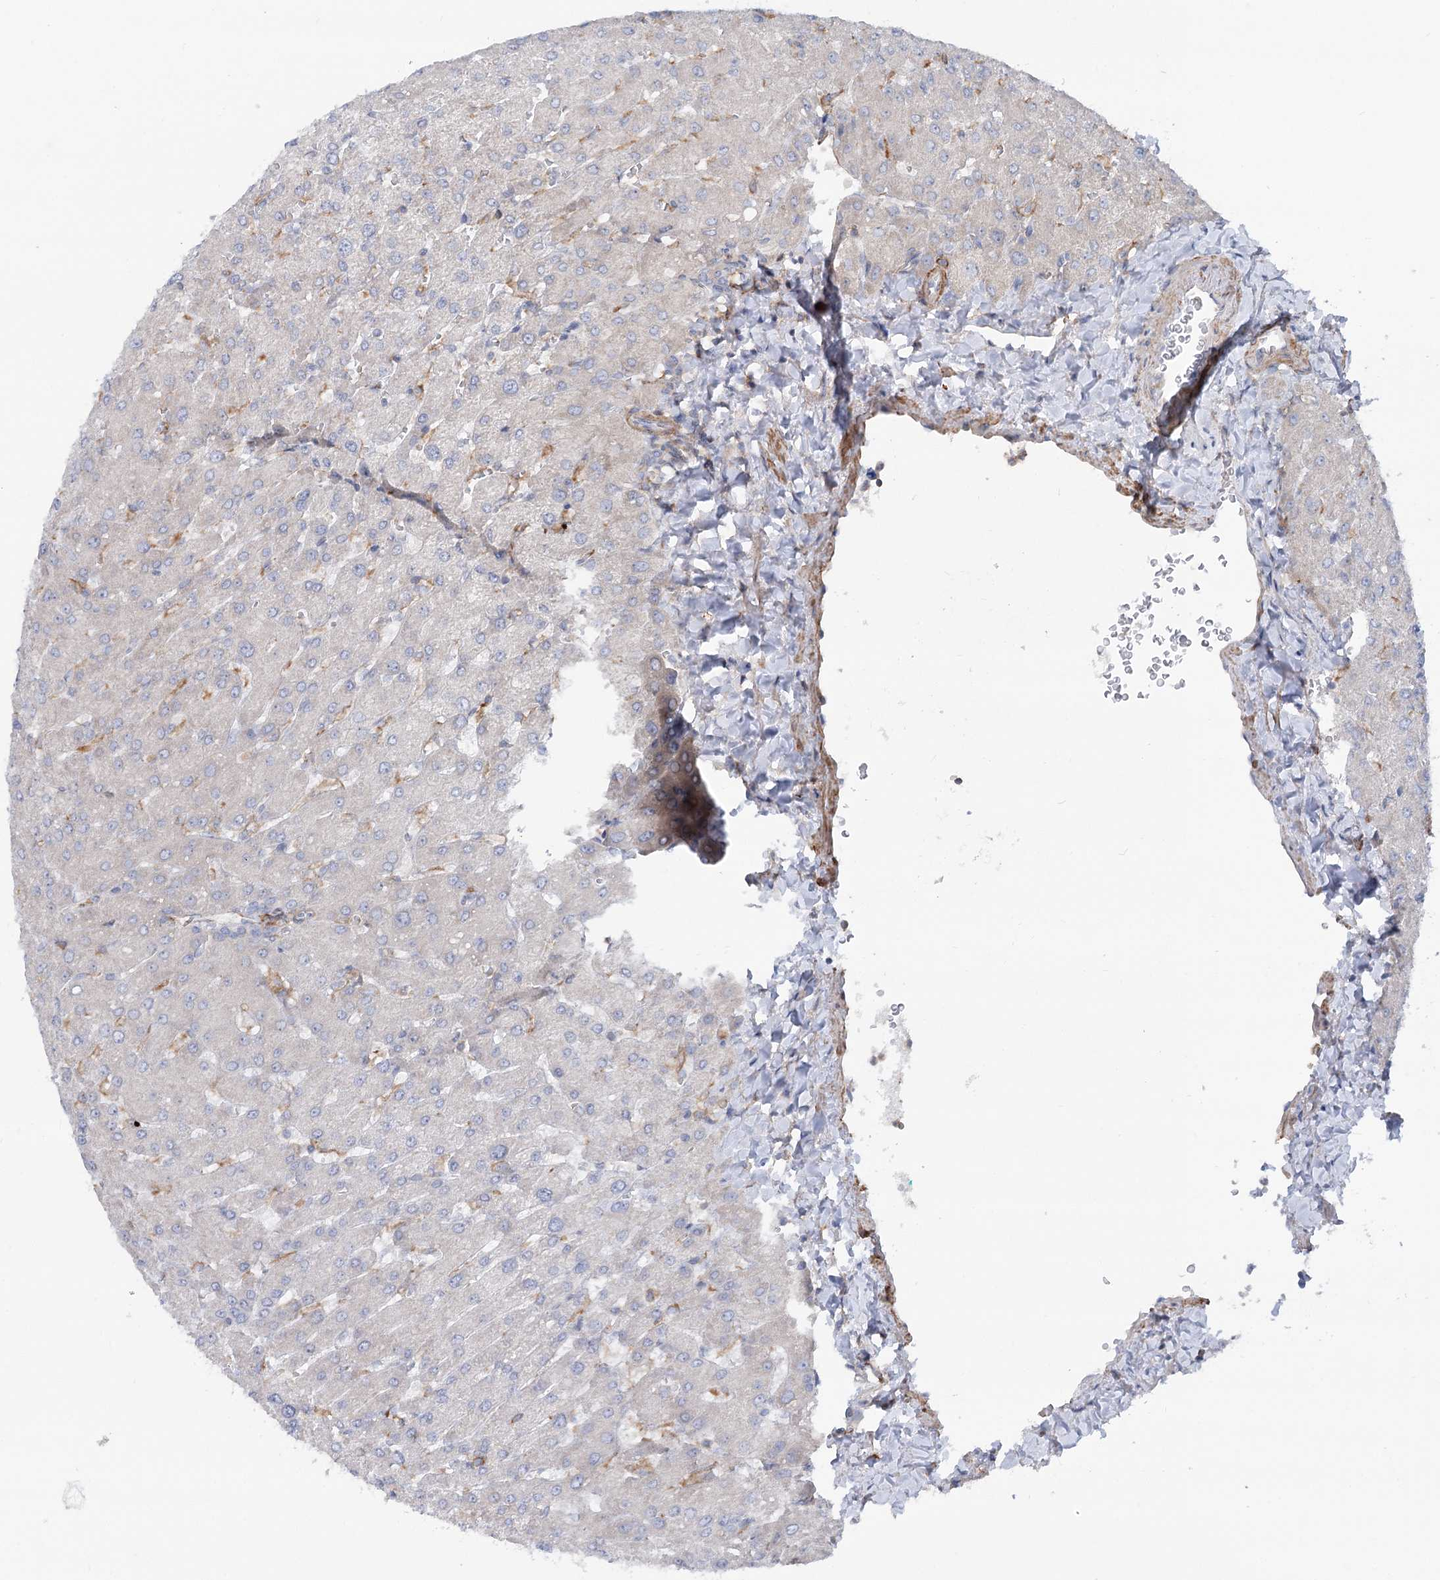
{"staining": {"intensity": "negative", "quantity": "none", "location": "none"}, "tissue": "liver", "cell_type": "Cholangiocytes", "image_type": "normal", "snomed": [{"axis": "morphology", "description": "Normal tissue, NOS"}, {"axis": "topography", "description": "Liver"}], "caption": "Cholangiocytes show no significant protein staining in normal liver. The staining is performed using DAB (3,3'-diaminobenzidine) brown chromogen with nuclei counter-stained in using hematoxylin.", "gene": "LARP1B", "patient": {"sex": "male", "age": 55}}